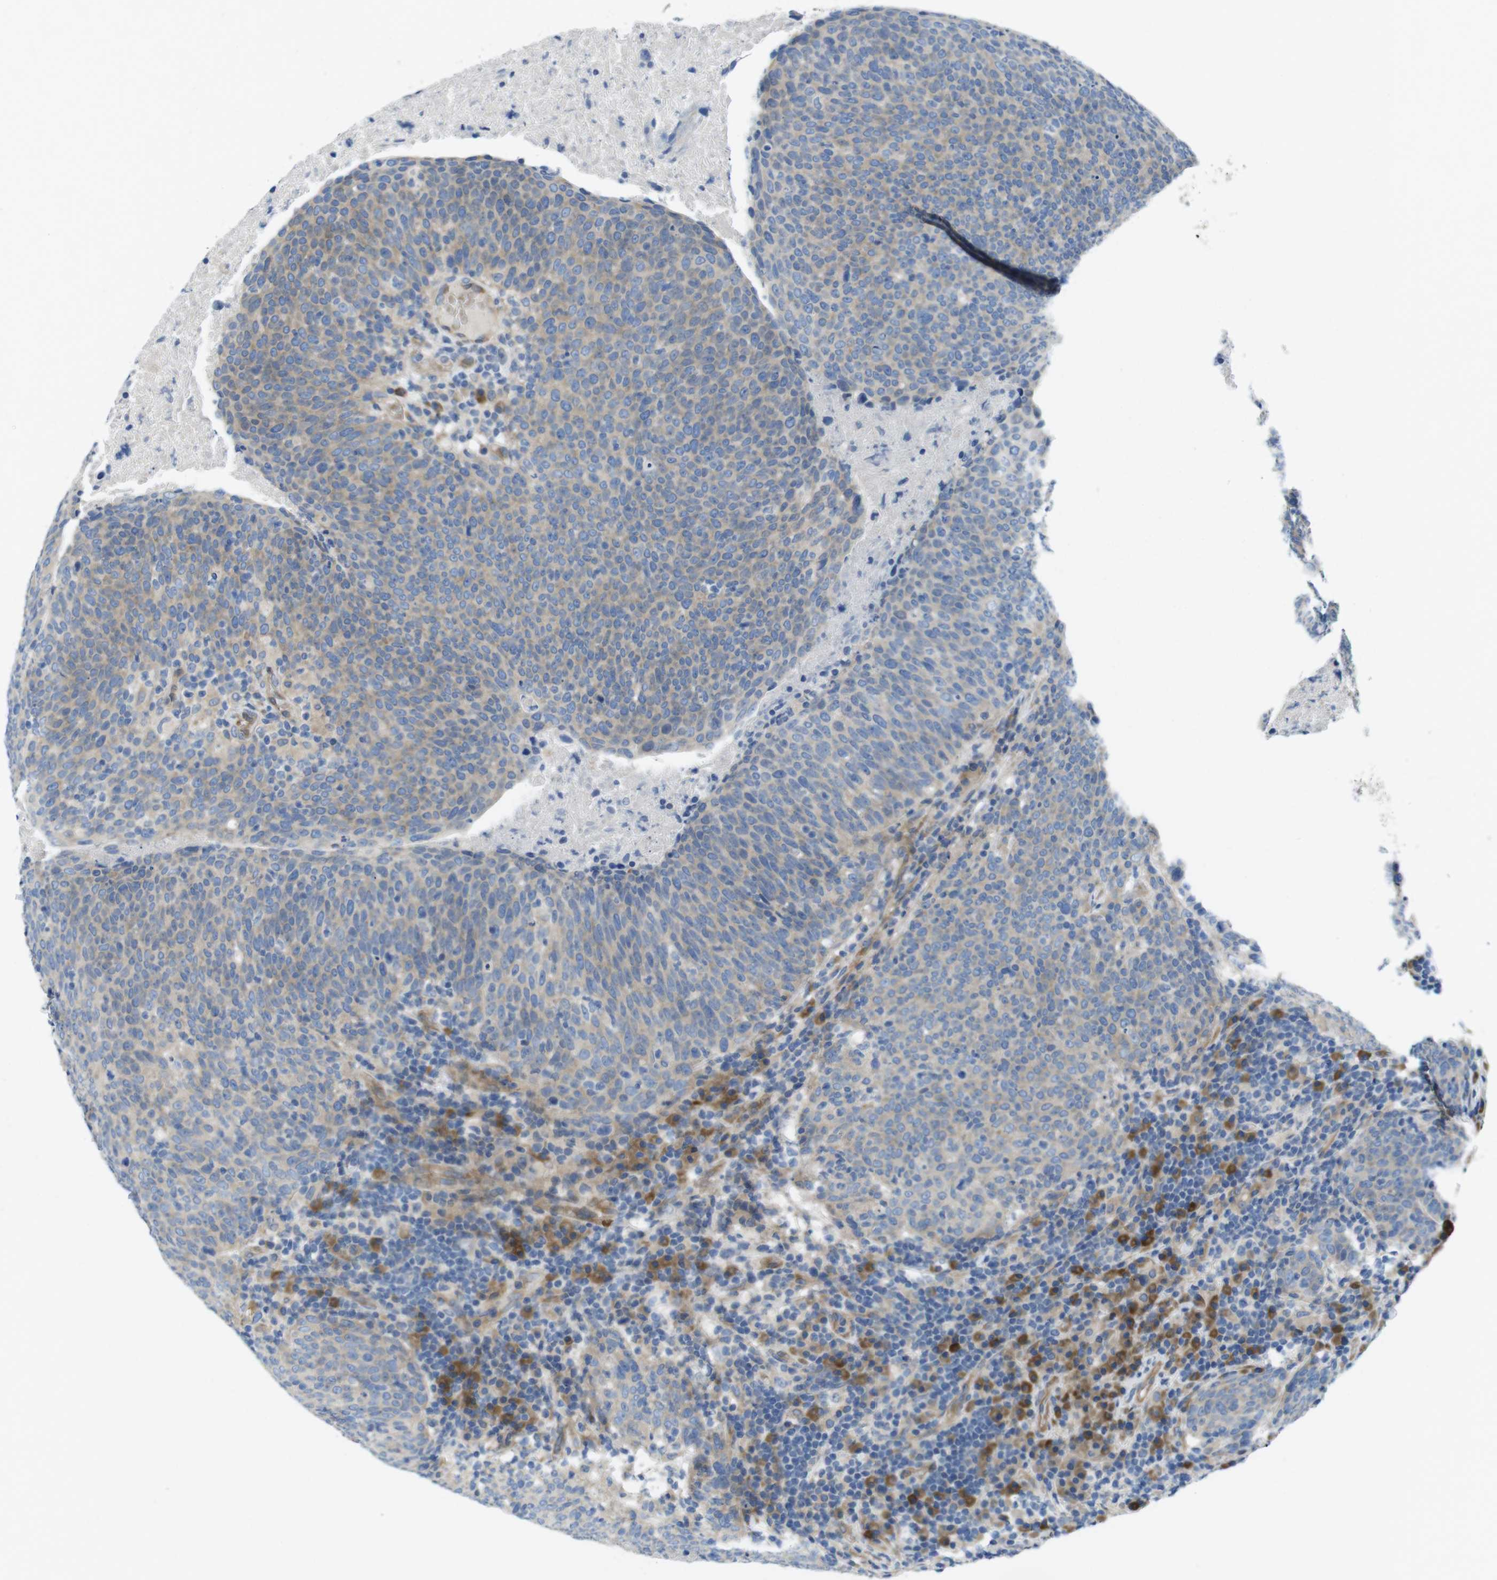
{"staining": {"intensity": "weak", "quantity": ">75%", "location": "cytoplasmic/membranous"}, "tissue": "head and neck cancer", "cell_type": "Tumor cells", "image_type": "cancer", "snomed": [{"axis": "morphology", "description": "Squamous cell carcinoma, NOS"}, {"axis": "morphology", "description": "Squamous cell carcinoma, metastatic, NOS"}, {"axis": "topography", "description": "Lymph node"}, {"axis": "topography", "description": "Head-Neck"}], "caption": "The histopathology image exhibits staining of squamous cell carcinoma (head and neck), revealing weak cytoplasmic/membranous protein positivity (brown color) within tumor cells.", "gene": "TMEM234", "patient": {"sex": "male", "age": 62}}